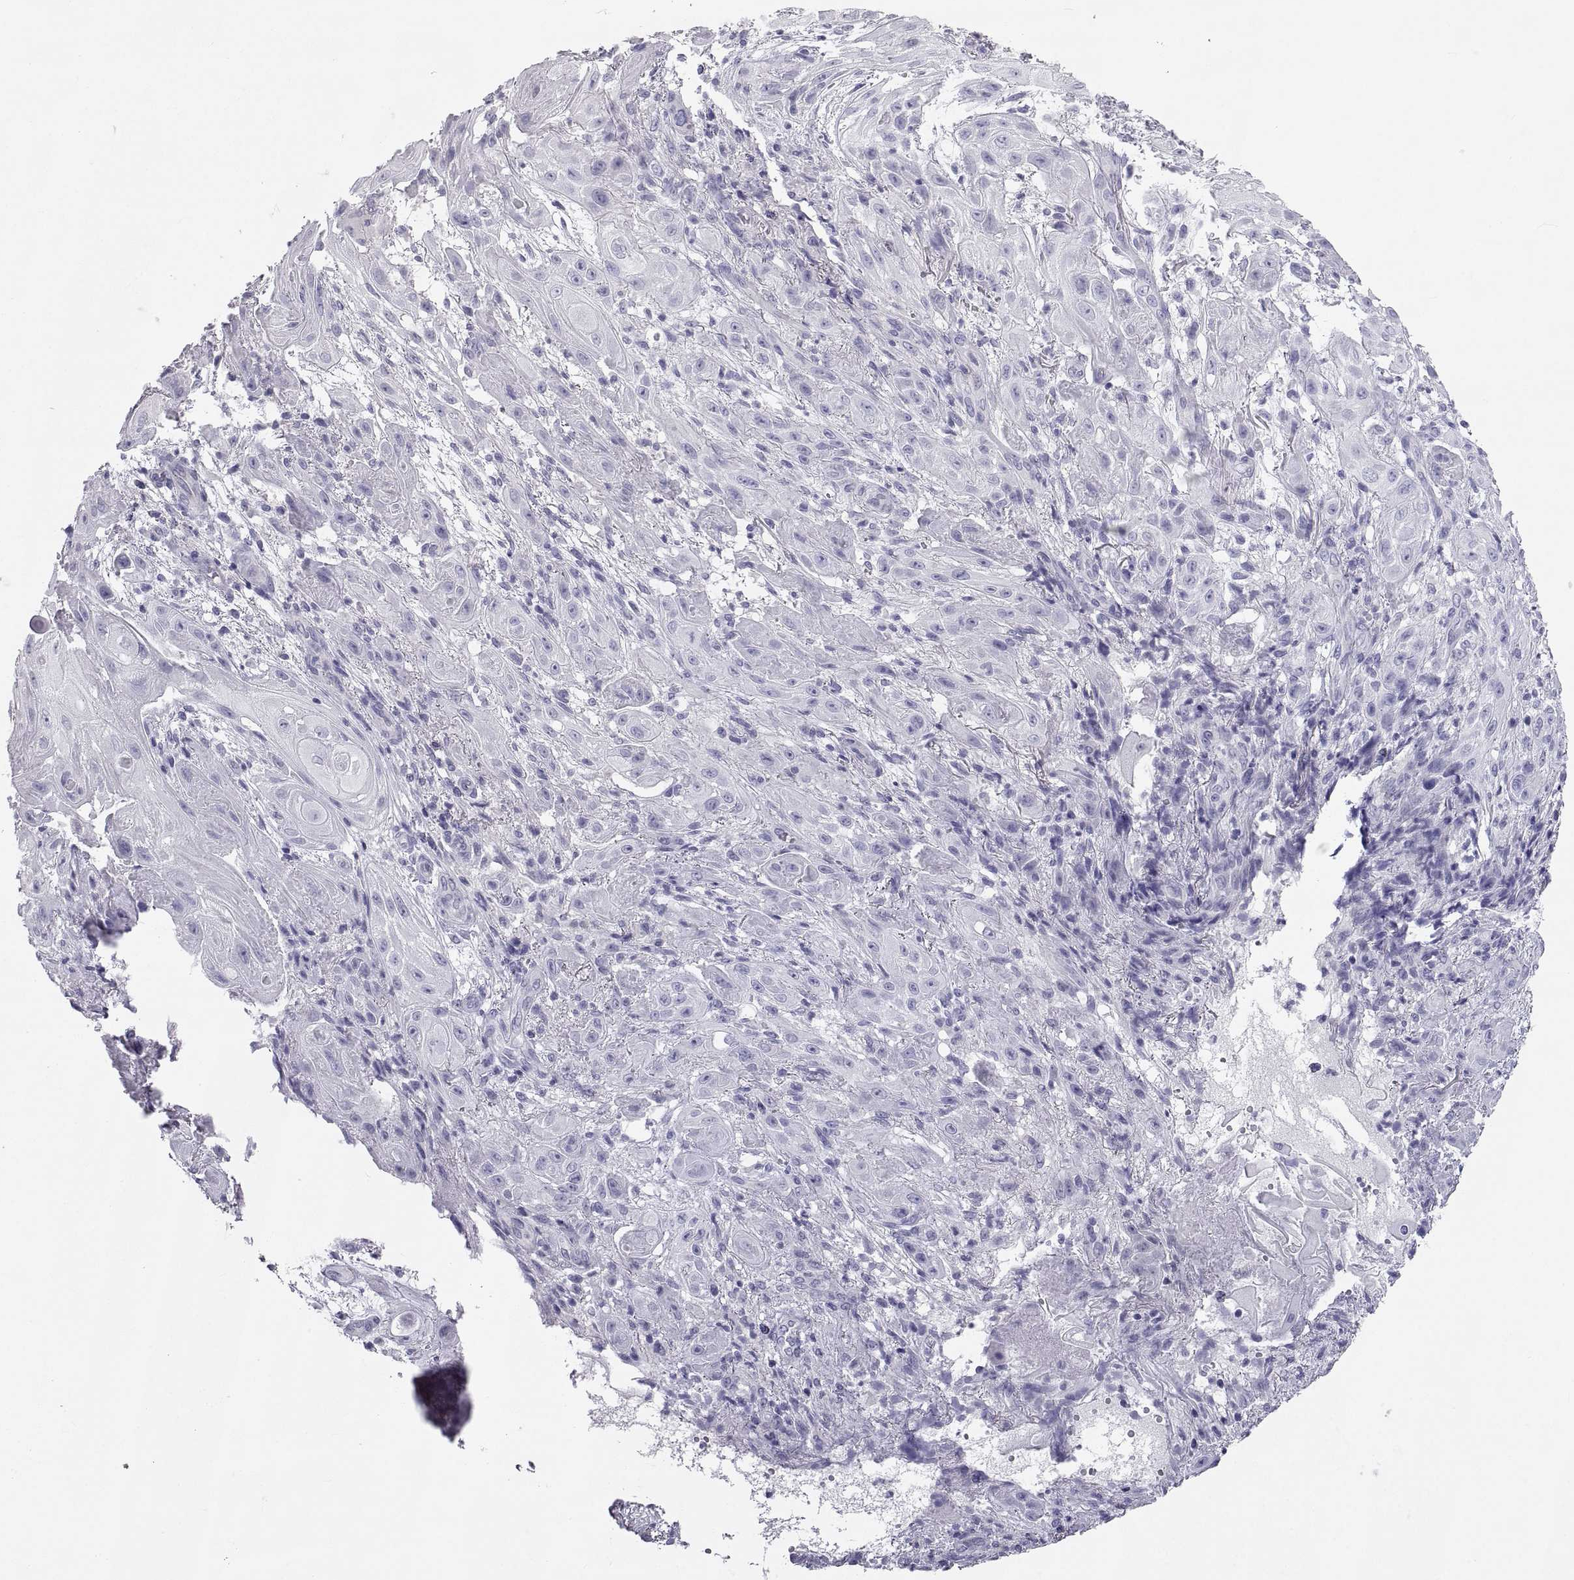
{"staining": {"intensity": "negative", "quantity": "none", "location": "none"}, "tissue": "skin cancer", "cell_type": "Tumor cells", "image_type": "cancer", "snomed": [{"axis": "morphology", "description": "Squamous cell carcinoma, NOS"}, {"axis": "topography", "description": "Skin"}], "caption": "An IHC image of squamous cell carcinoma (skin) is shown. There is no staining in tumor cells of squamous cell carcinoma (skin). (DAB IHC with hematoxylin counter stain).", "gene": "PCSK1N", "patient": {"sex": "male", "age": 62}}